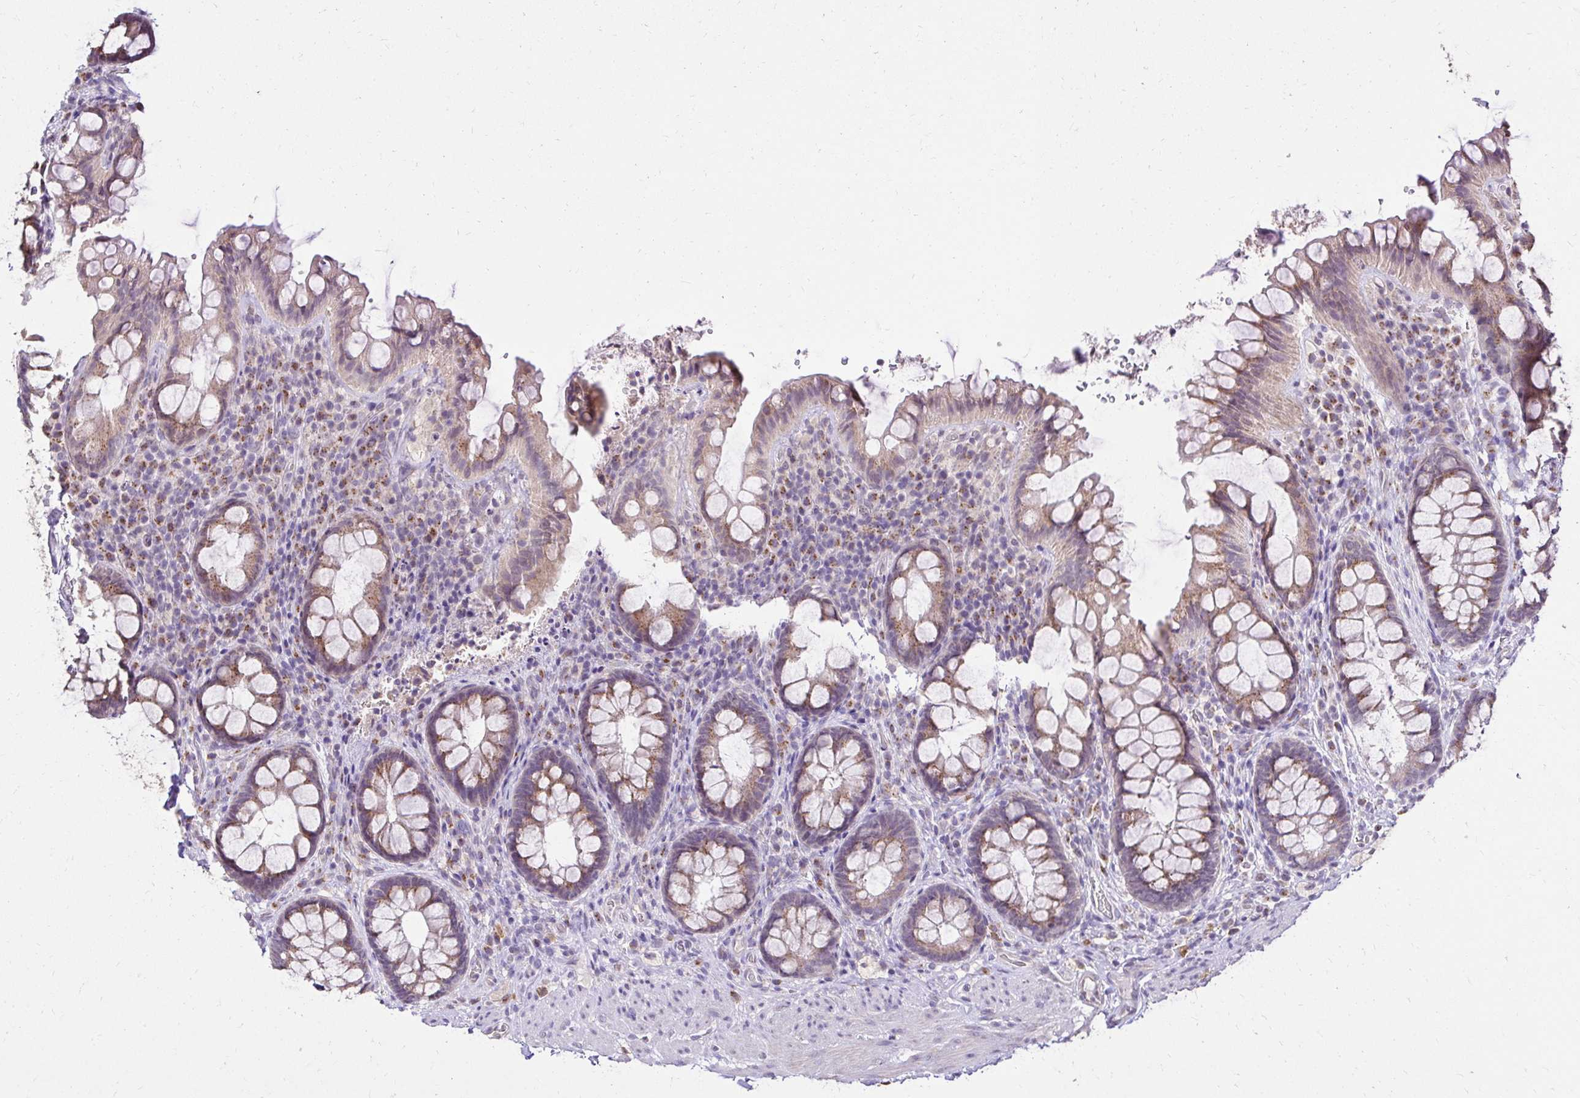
{"staining": {"intensity": "moderate", "quantity": ">75%", "location": "cytoplasmic/membranous"}, "tissue": "rectum", "cell_type": "Glandular cells", "image_type": "normal", "snomed": [{"axis": "morphology", "description": "Normal tissue, NOS"}, {"axis": "topography", "description": "Rectum"}, {"axis": "topography", "description": "Peripheral nerve tissue"}], "caption": "Immunohistochemical staining of benign rectum exhibits medium levels of moderate cytoplasmic/membranous expression in approximately >75% of glandular cells.", "gene": "KIAA1210", "patient": {"sex": "female", "age": 69}}